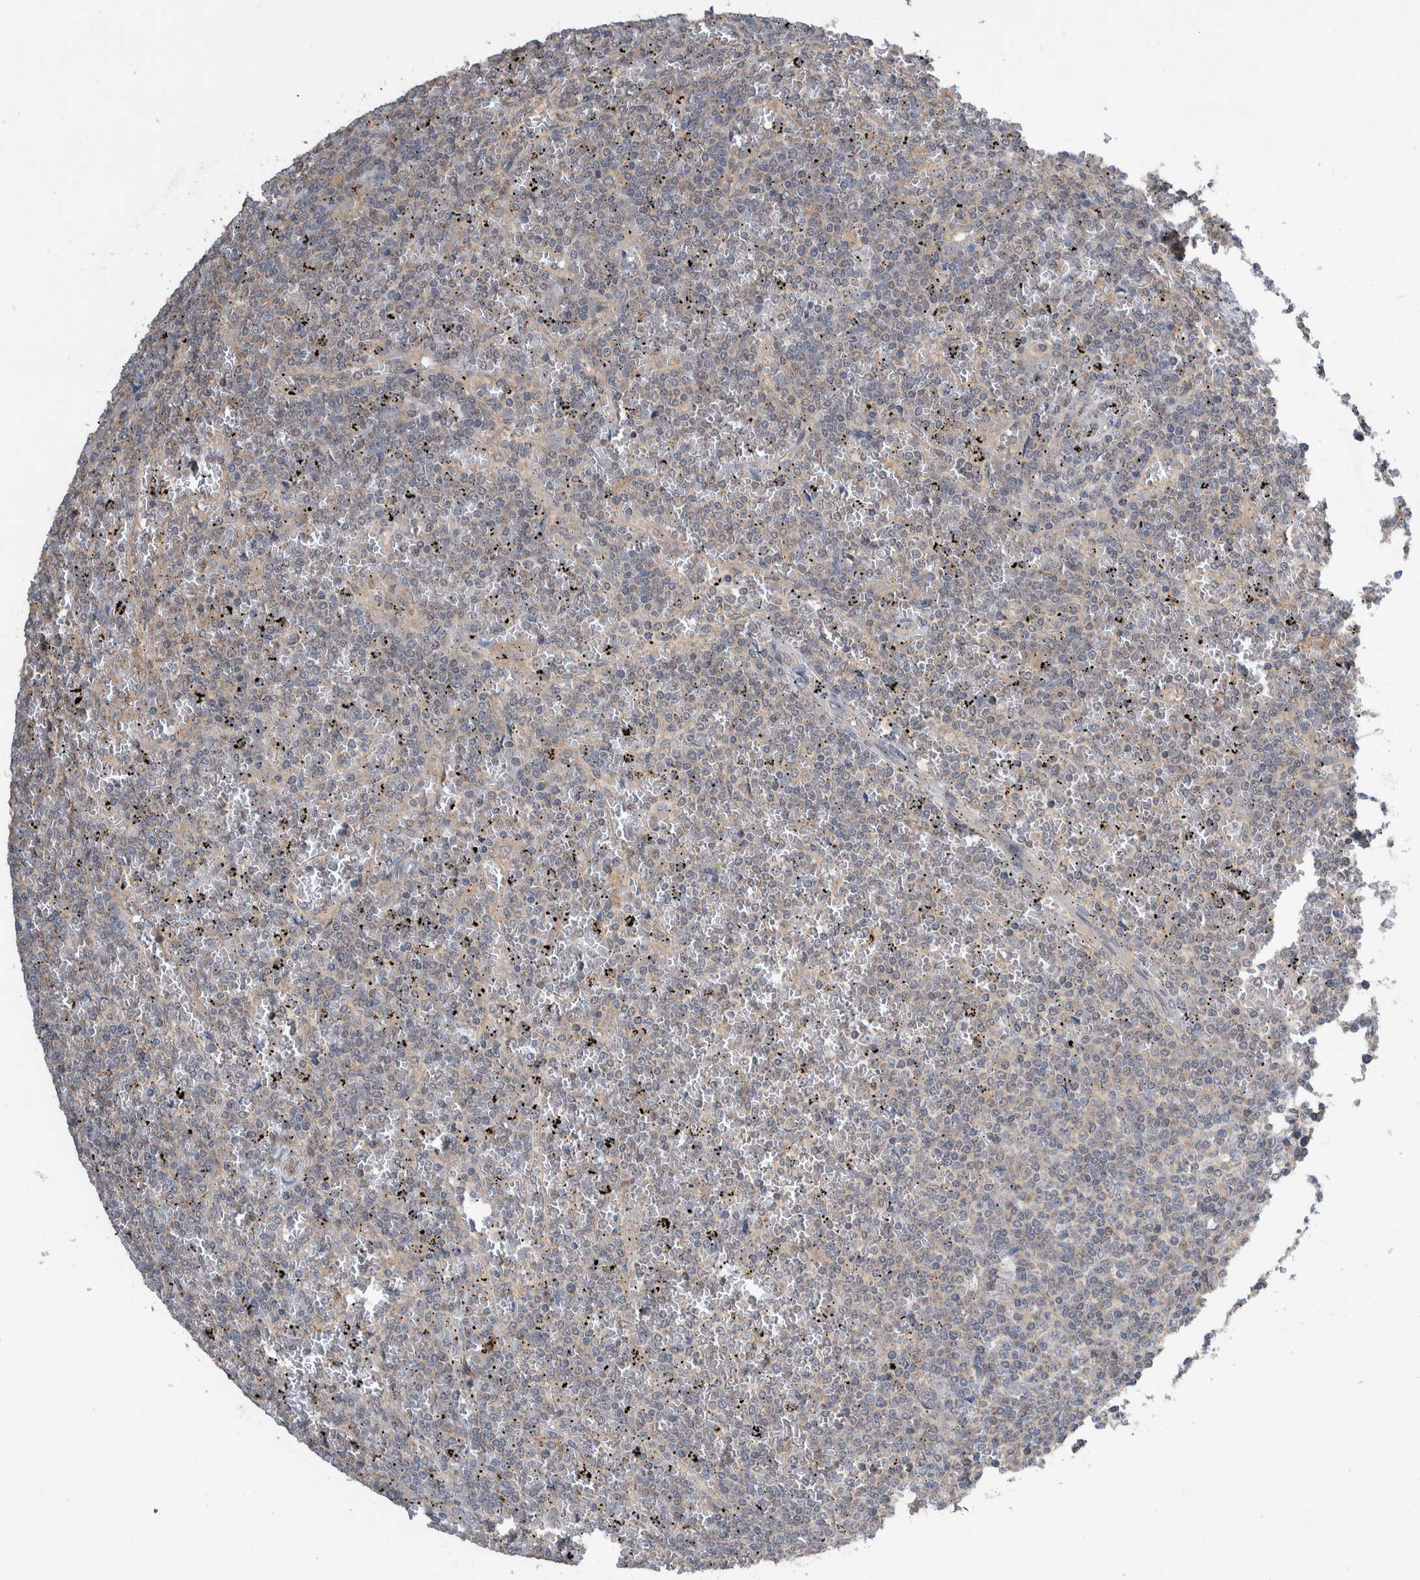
{"staining": {"intensity": "negative", "quantity": "none", "location": "none"}, "tissue": "lymphoma", "cell_type": "Tumor cells", "image_type": "cancer", "snomed": [{"axis": "morphology", "description": "Malignant lymphoma, non-Hodgkin's type, Low grade"}, {"axis": "topography", "description": "Spleen"}], "caption": "A micrograph of human lymphoma is negative for staining in tumor cells.", "gene": "PLPBP", "patient": {"sex": "female", "age": 19}}